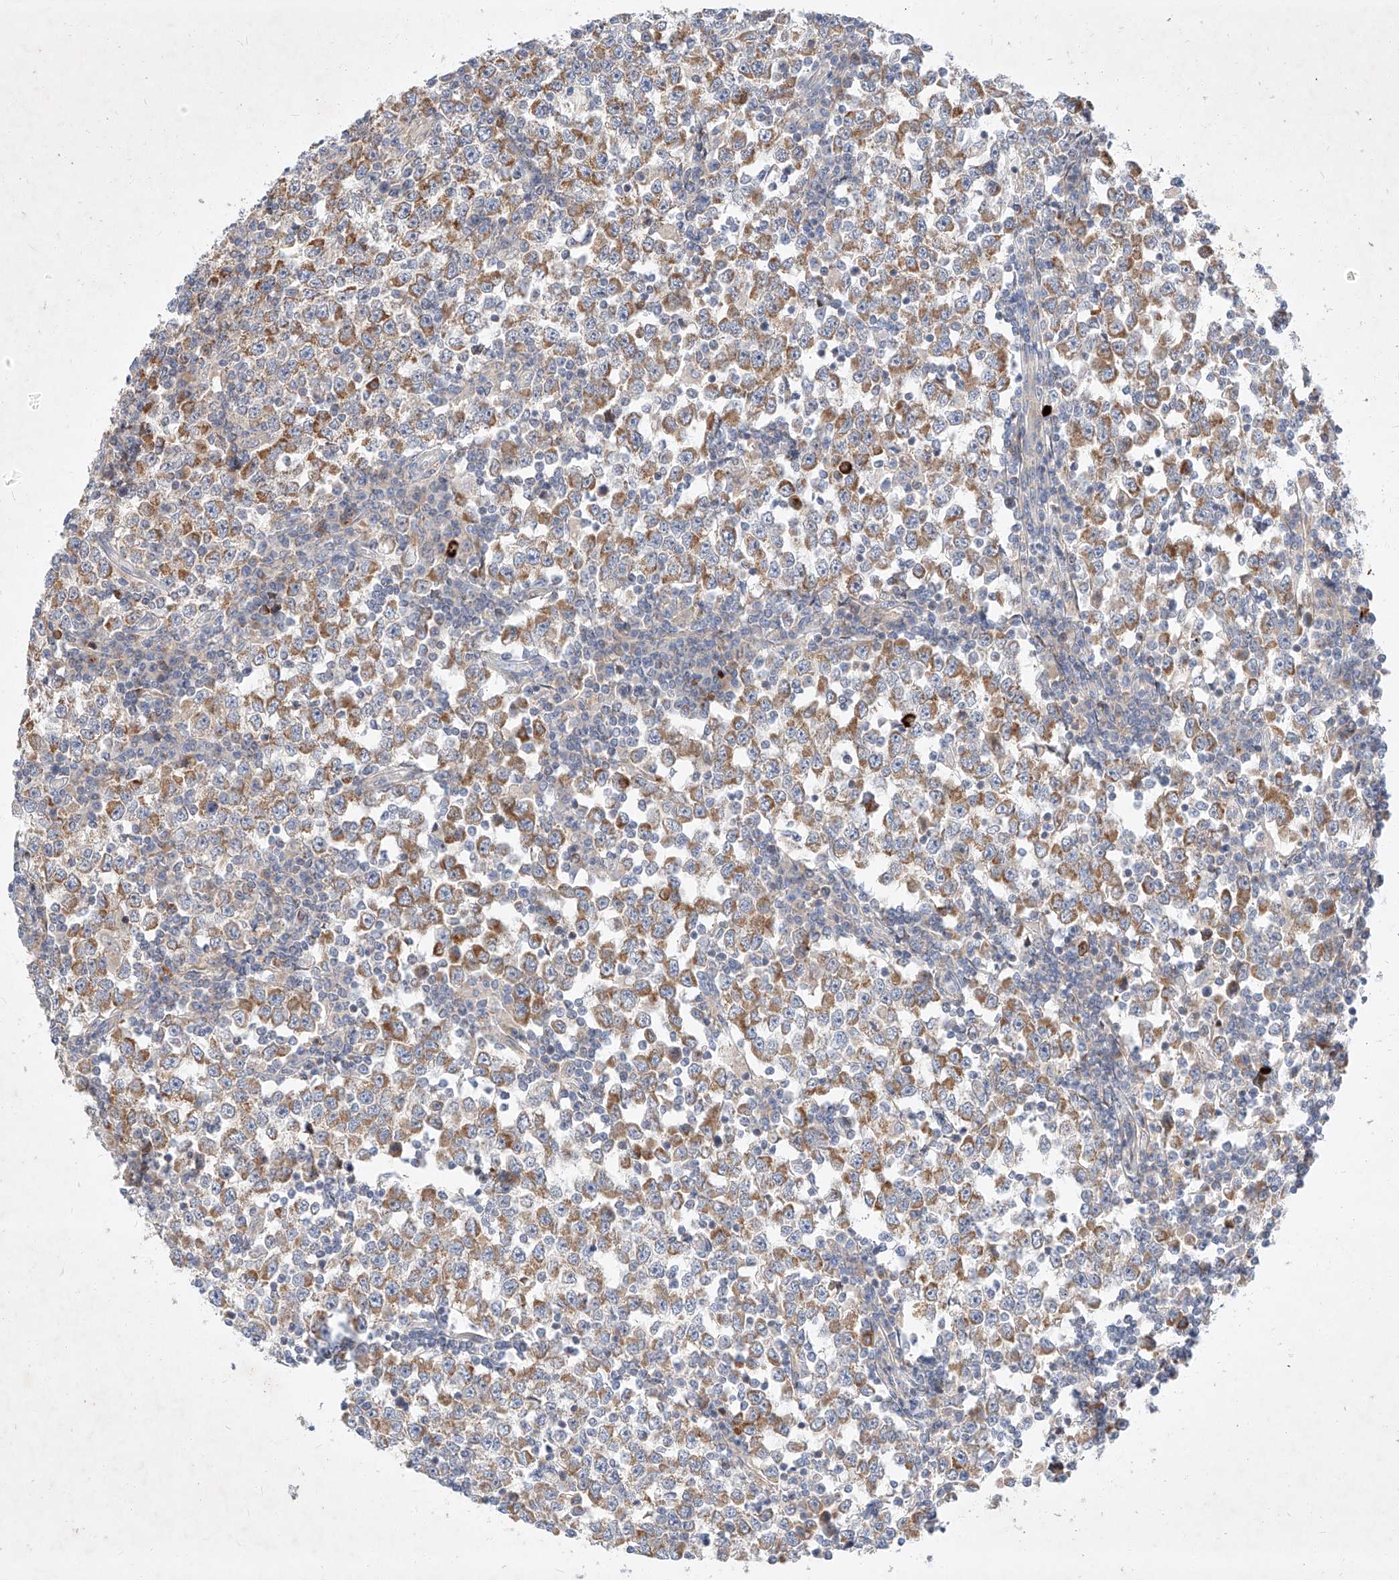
{"staining": {"intensity": "strong", "quantity": ">75%", "location": "cytoplasmic/membranous"}, "tissue": "testis cancer", "cell_type": "Tumor cells", "image_type": "cancer", "snomed": [{"axis": "morphology", "description": "Seminoma, NOS"}, {"axis": "topography", "description": "Testis"}], "caption": "The photomicrograph displays staining of testis cancer (seminoma), revealing strong cytoplasmic/membranous protein staining (brown color) within tumor cells.", "gene": "OSGEPL1", "patient": {"sex": "male", "age": 65}}